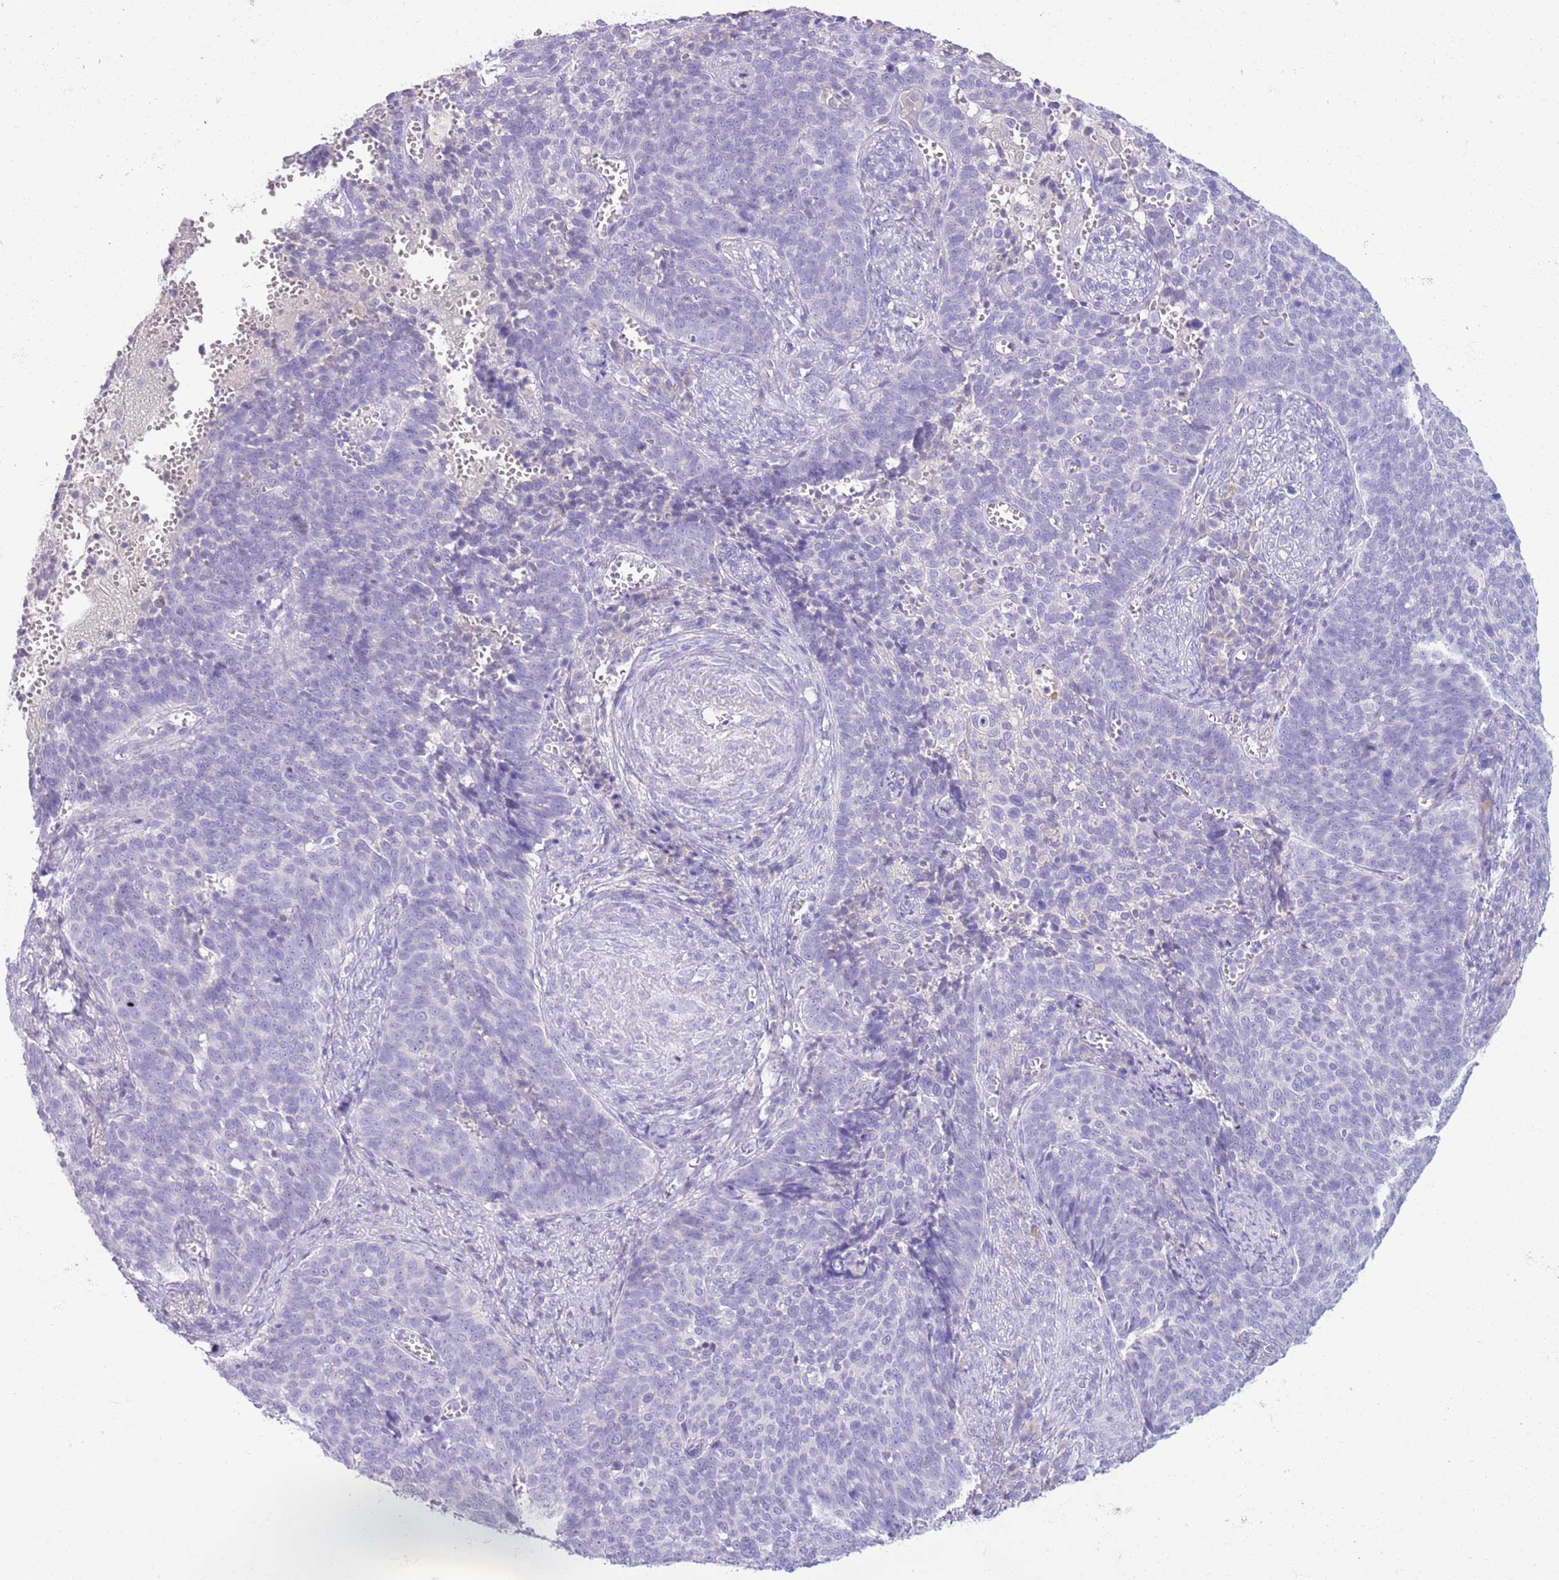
{"staining": {"intensity": "negative", "quantity": "none", "location": "none"}, "tissue": "cervical cancer", "cell_type": "Tumor cells", "image_type": "cancer", "snomed": [{"axis": "morphology", "description": "Normal tissue, NOS"}, {"axis": "morphology", "description": "Squamous cell carcinoma, NOS"}, {"axis": "topography", "description": "Cervix"}], "caption": "Cervical squamous cell carcinoma was stained to show a protein in brown. There is no significant staining in tumor cells. (DAB (3,3'-diaminobenzidine) immunohistochemistry, high magnification).", "gene": "TOX2", "patient": {"sex": "female", "age": 39}}